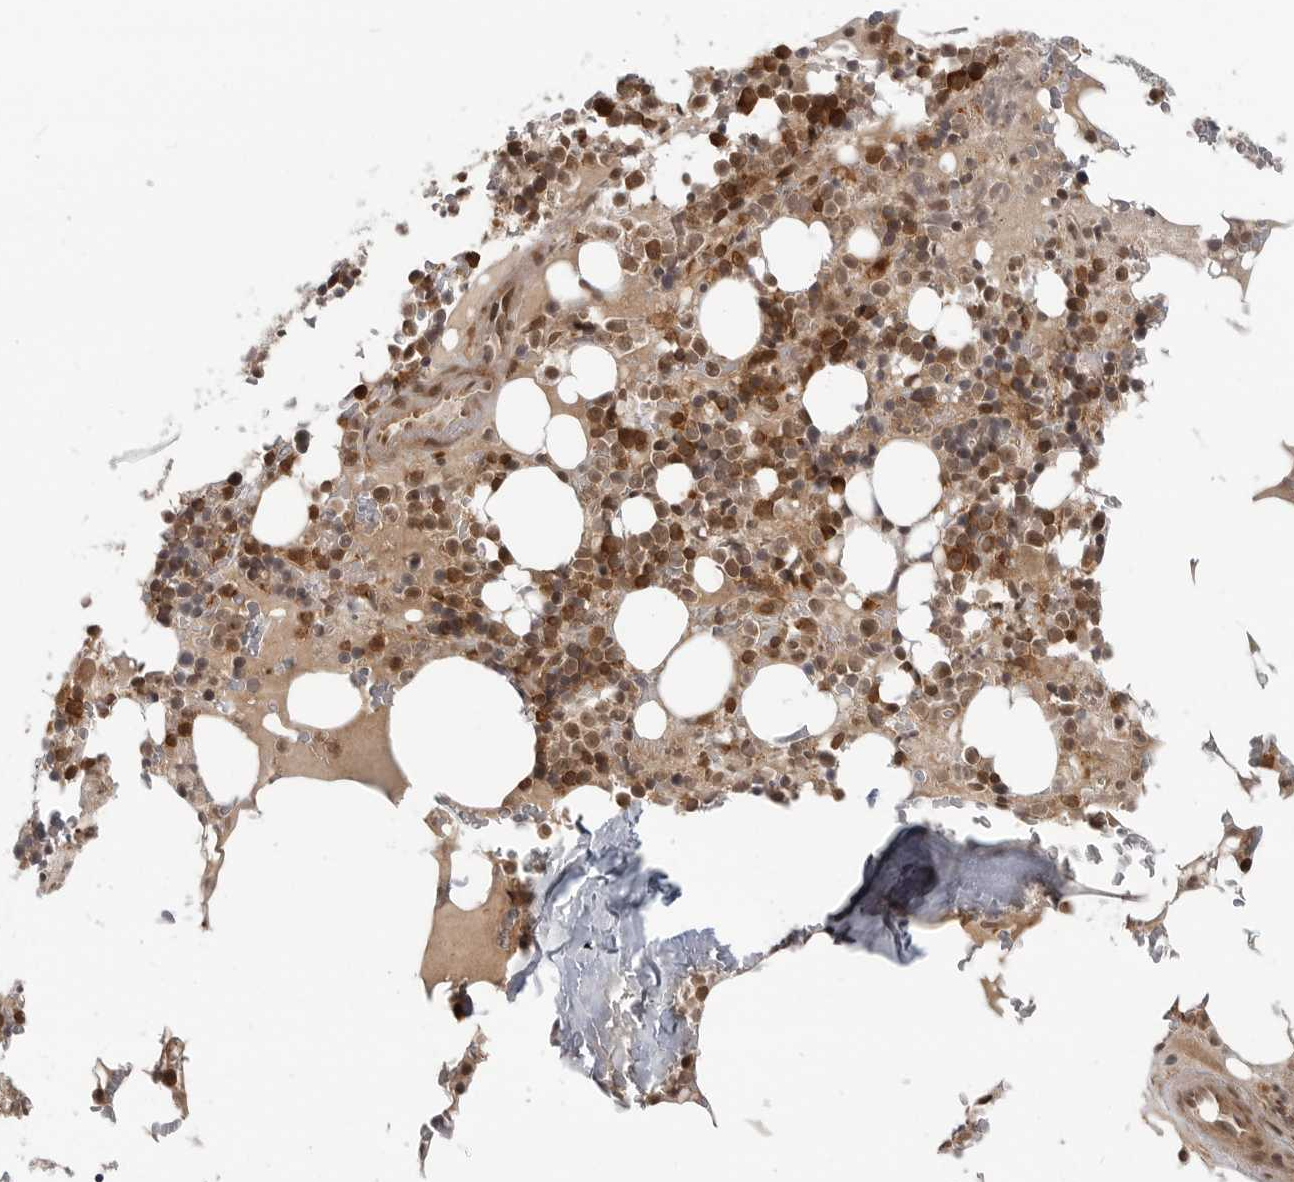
{"staining": {"intensity": "moderate", "quantity": ">75%", "location": "cytoplasmic/membranous,nuclear"}, "tissue": "bone marrow", "cell_type": "Hematopoietic cells", "image_type": "normal", "snomed": [{"axis": "morphology", "description": "Normal tissue, NOS"}, {"axis": "topography", "description": "Bone marrow"}], "caption": "A high-resolution histopathology image shows immunohistochemistry (IHC) staining of benign bone marrow, which exhibits moderate cytoplasmic/membranous,nuclear expression in about >75% of hematopoietic cells. The staining is performed using DAB brown chromogen to label protein expression. The nuclei are counter-stained blue using hematoxylin.", "gene": "SZRD1", "patient": {"sex": "male", "age": 58}}